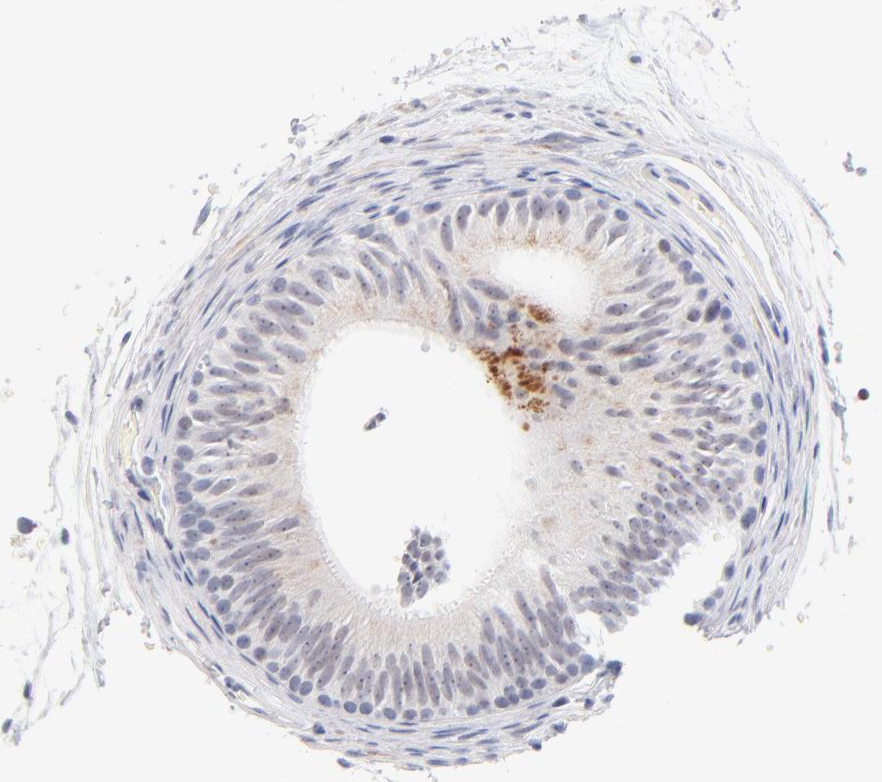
{"staining": {"intensity": "weak", "quantity": "<25%", "location": "cytoplasmic/membranous"}, "tissue": "epididymis", "cell_type": "Glandular cells", "image_type": "normal", "snomed": [{"axis": "morphology", "description": "Normal tissue, NOS"}, {"axis": "topography", "description": "Testis"}, {"axis": "topography", "description": "Epididymis"}], "caption": "Immunohistochemistry (IHC) of normal human epididymis shows no expression in glandular cells.", "gene": "PARP1", "patient": {"sex": "male", "age": 36}}